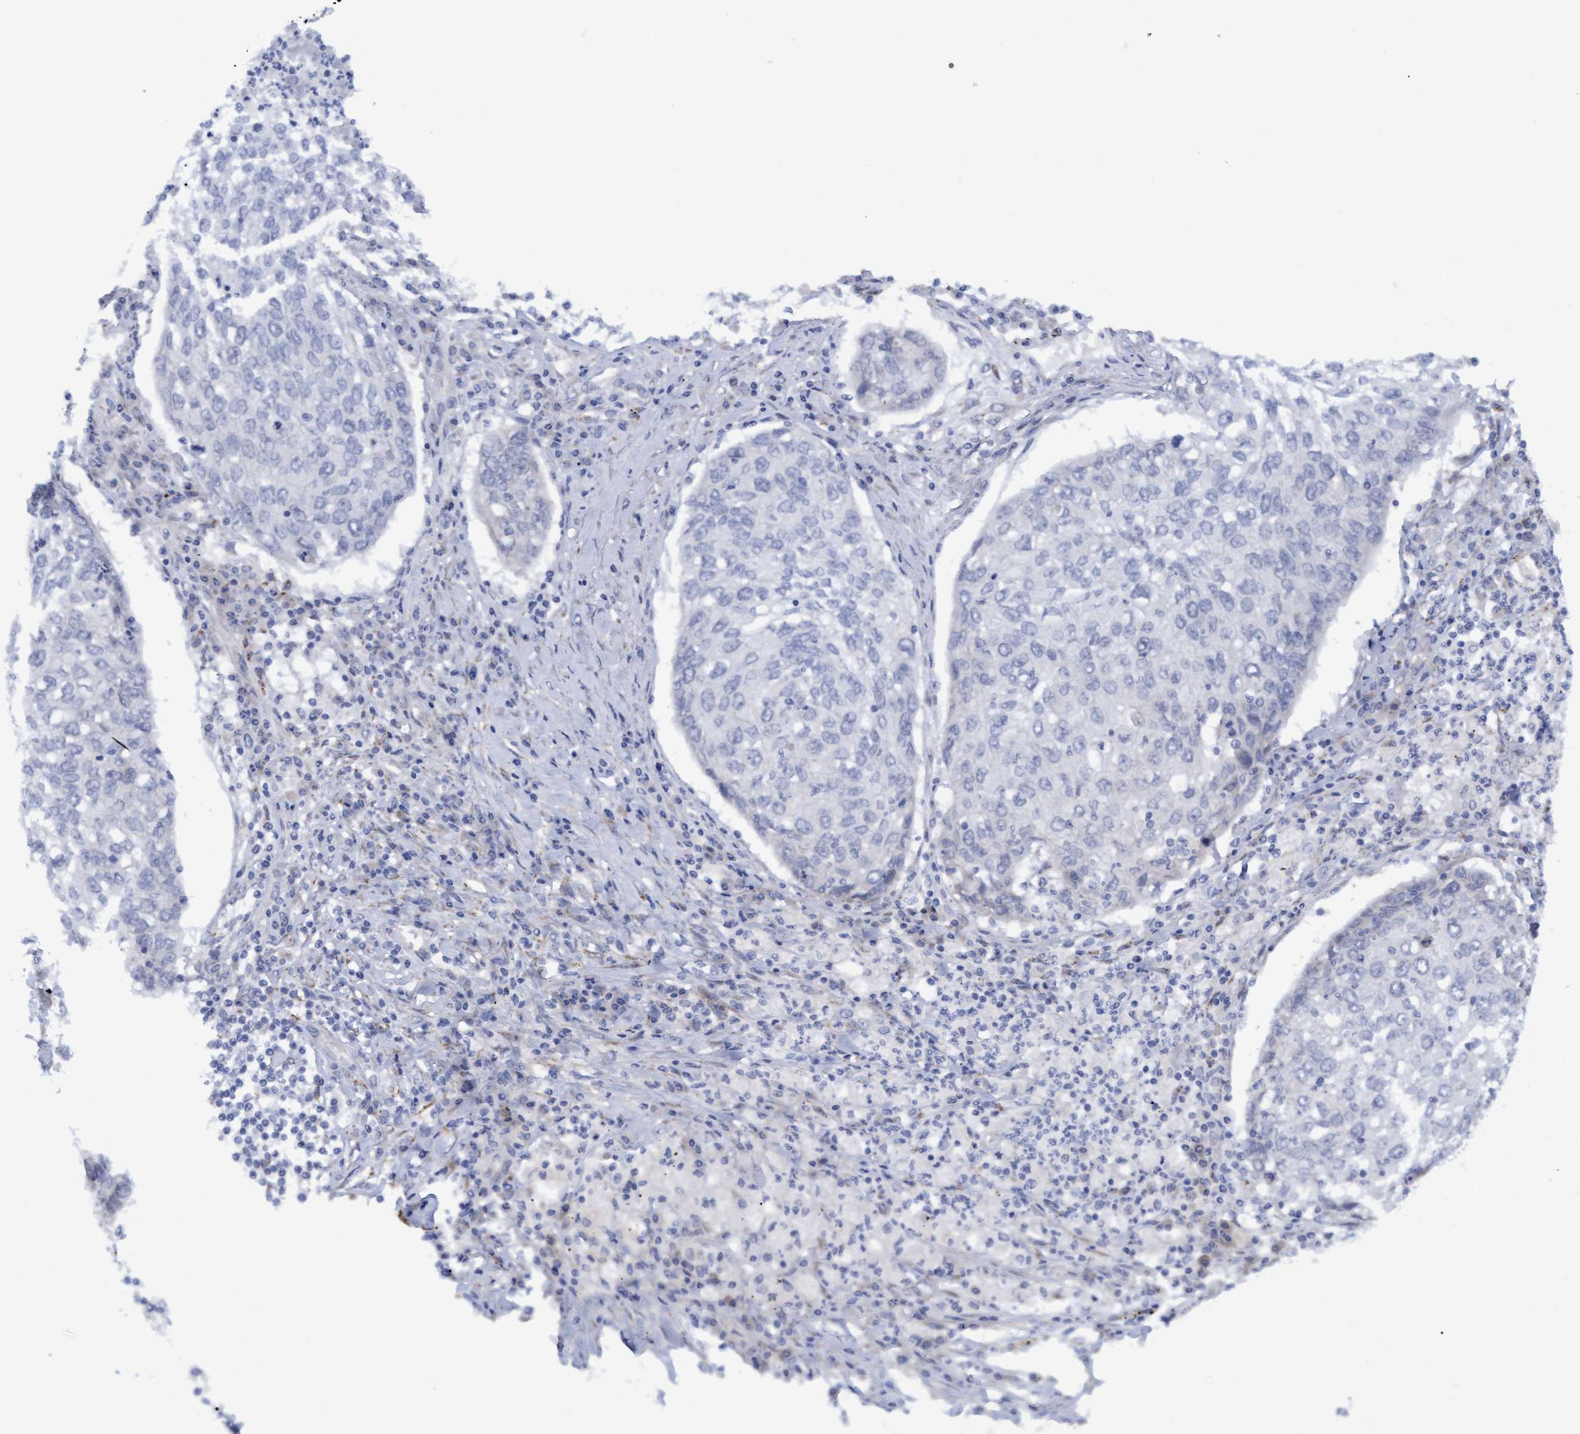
{"staining": {"intensity": "negative", "quantity": "none", "location": "none"}, "tissue": "lung cancer", "cell_type": "Tumor cells", "image_type": "cancer", "snomed": [{"axis": "morphology", "description": "Squamous cell carcinoma, NOS"}, {"axis": "topography", "description": "Lung"}], "caption": "An immunohistochemistry histopathology image of lung squamous cell carcinoma is shown. There is no staining in tumor cells of lung squamous cell carcinoma. (Stains: DAB (3,3'-diaminobenzidine) IHC with hematoxylin counter stain, Microscopy: brightfield microscopy at high magnification).", "gene": "STXBP1", "patient": {"sex": "female", "age": 63}}